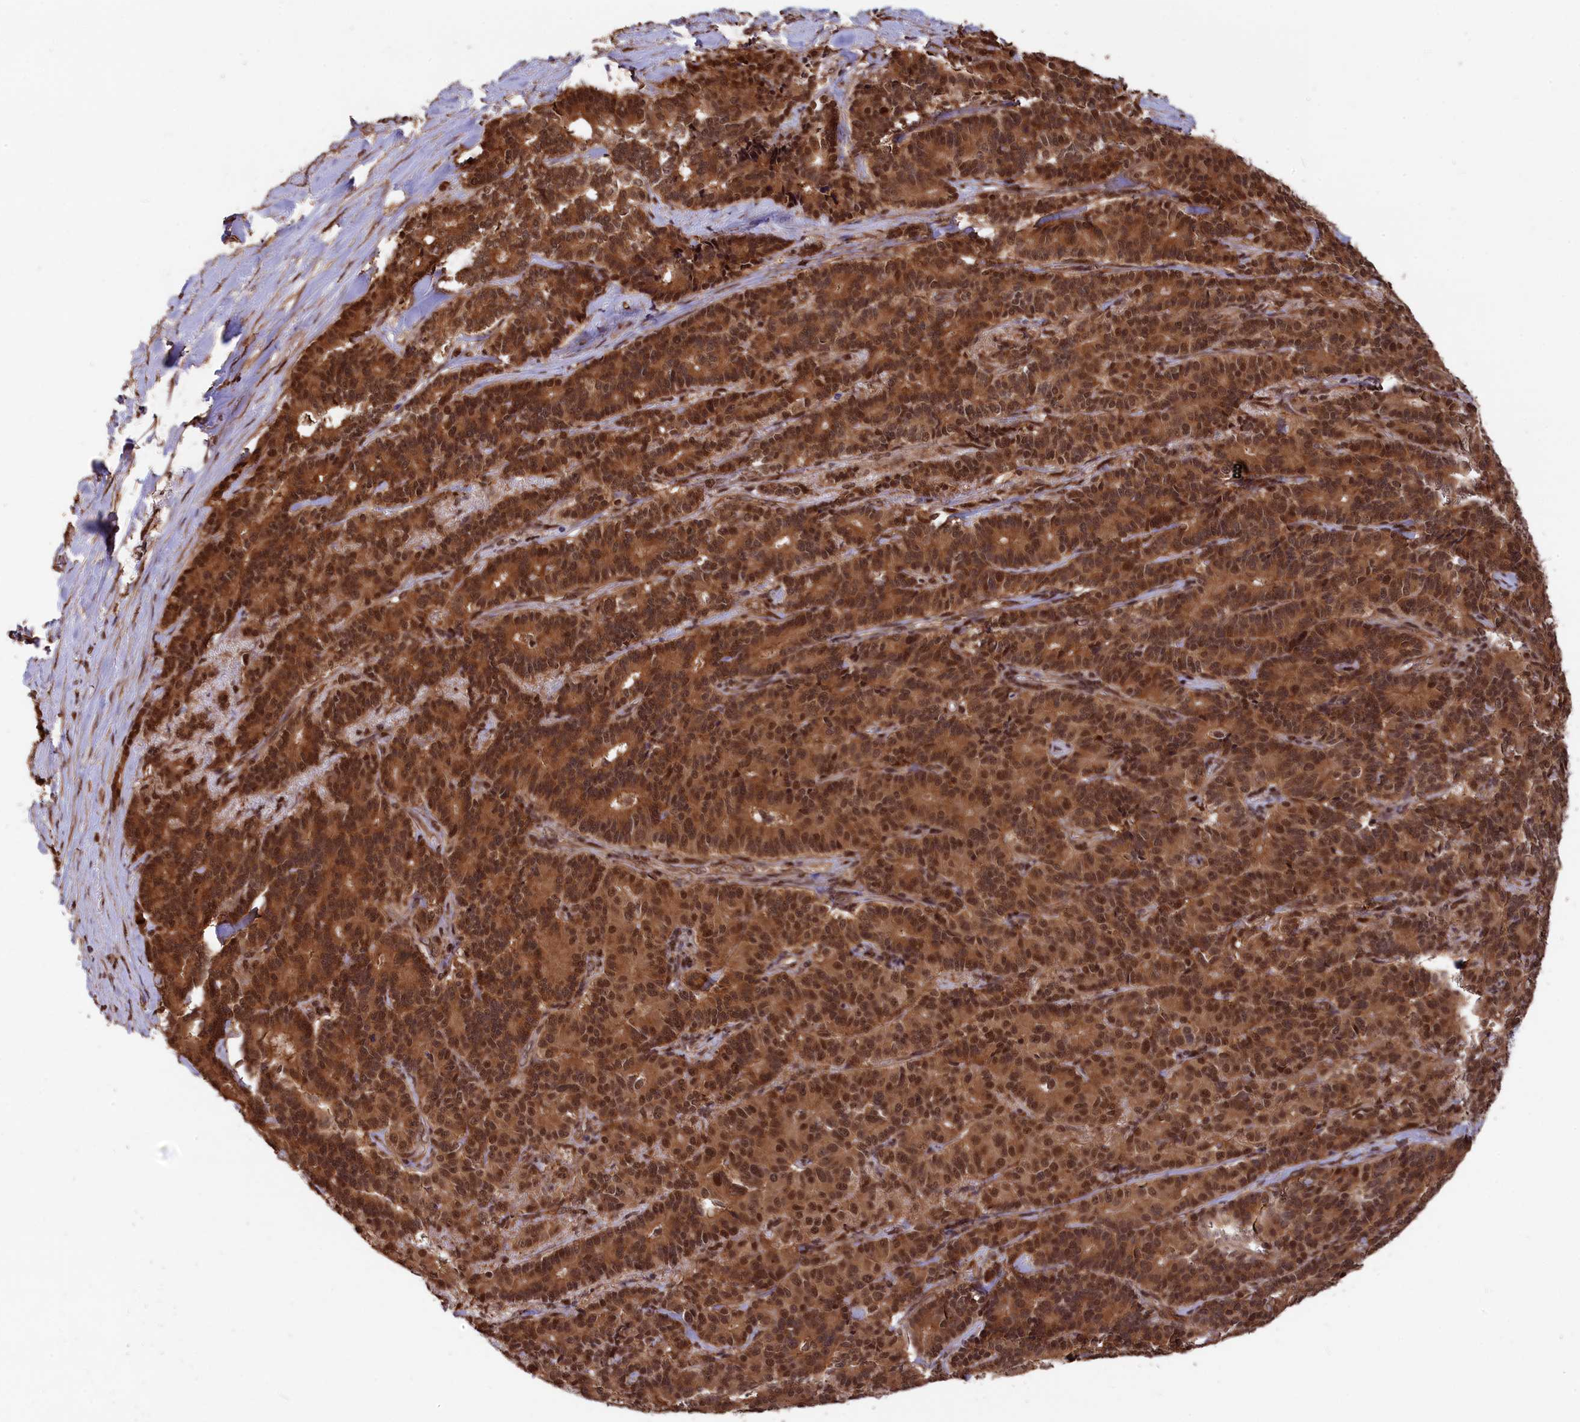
{"staining": {"intensity": "strong", "quantity": ">75%", "location": "cytoplasmic/membranous,nuclear"}, "tissue": "pancreatic cancer", "cell_type": "Tumor cells", "image_type": "cancer", "snomed": [{"axis": "morphology", "description": "Adenocarcinoma, NOS"}, {"axis": "topography", "description": "Pancreas"}], "caption": "High-magnification brightfield microscopy of pancreatic adenocarcinoma stained with DAB (3,3'-diaminobenzidine) (brown) and counterstained with hematoxylin (blue). tumor cells exhibit strong cytoplasmic/membranous and nuclear expression is seen in about>75% of cells.", "gene": "ADRM1", "patient": {"sex": "female", "age": 74}}